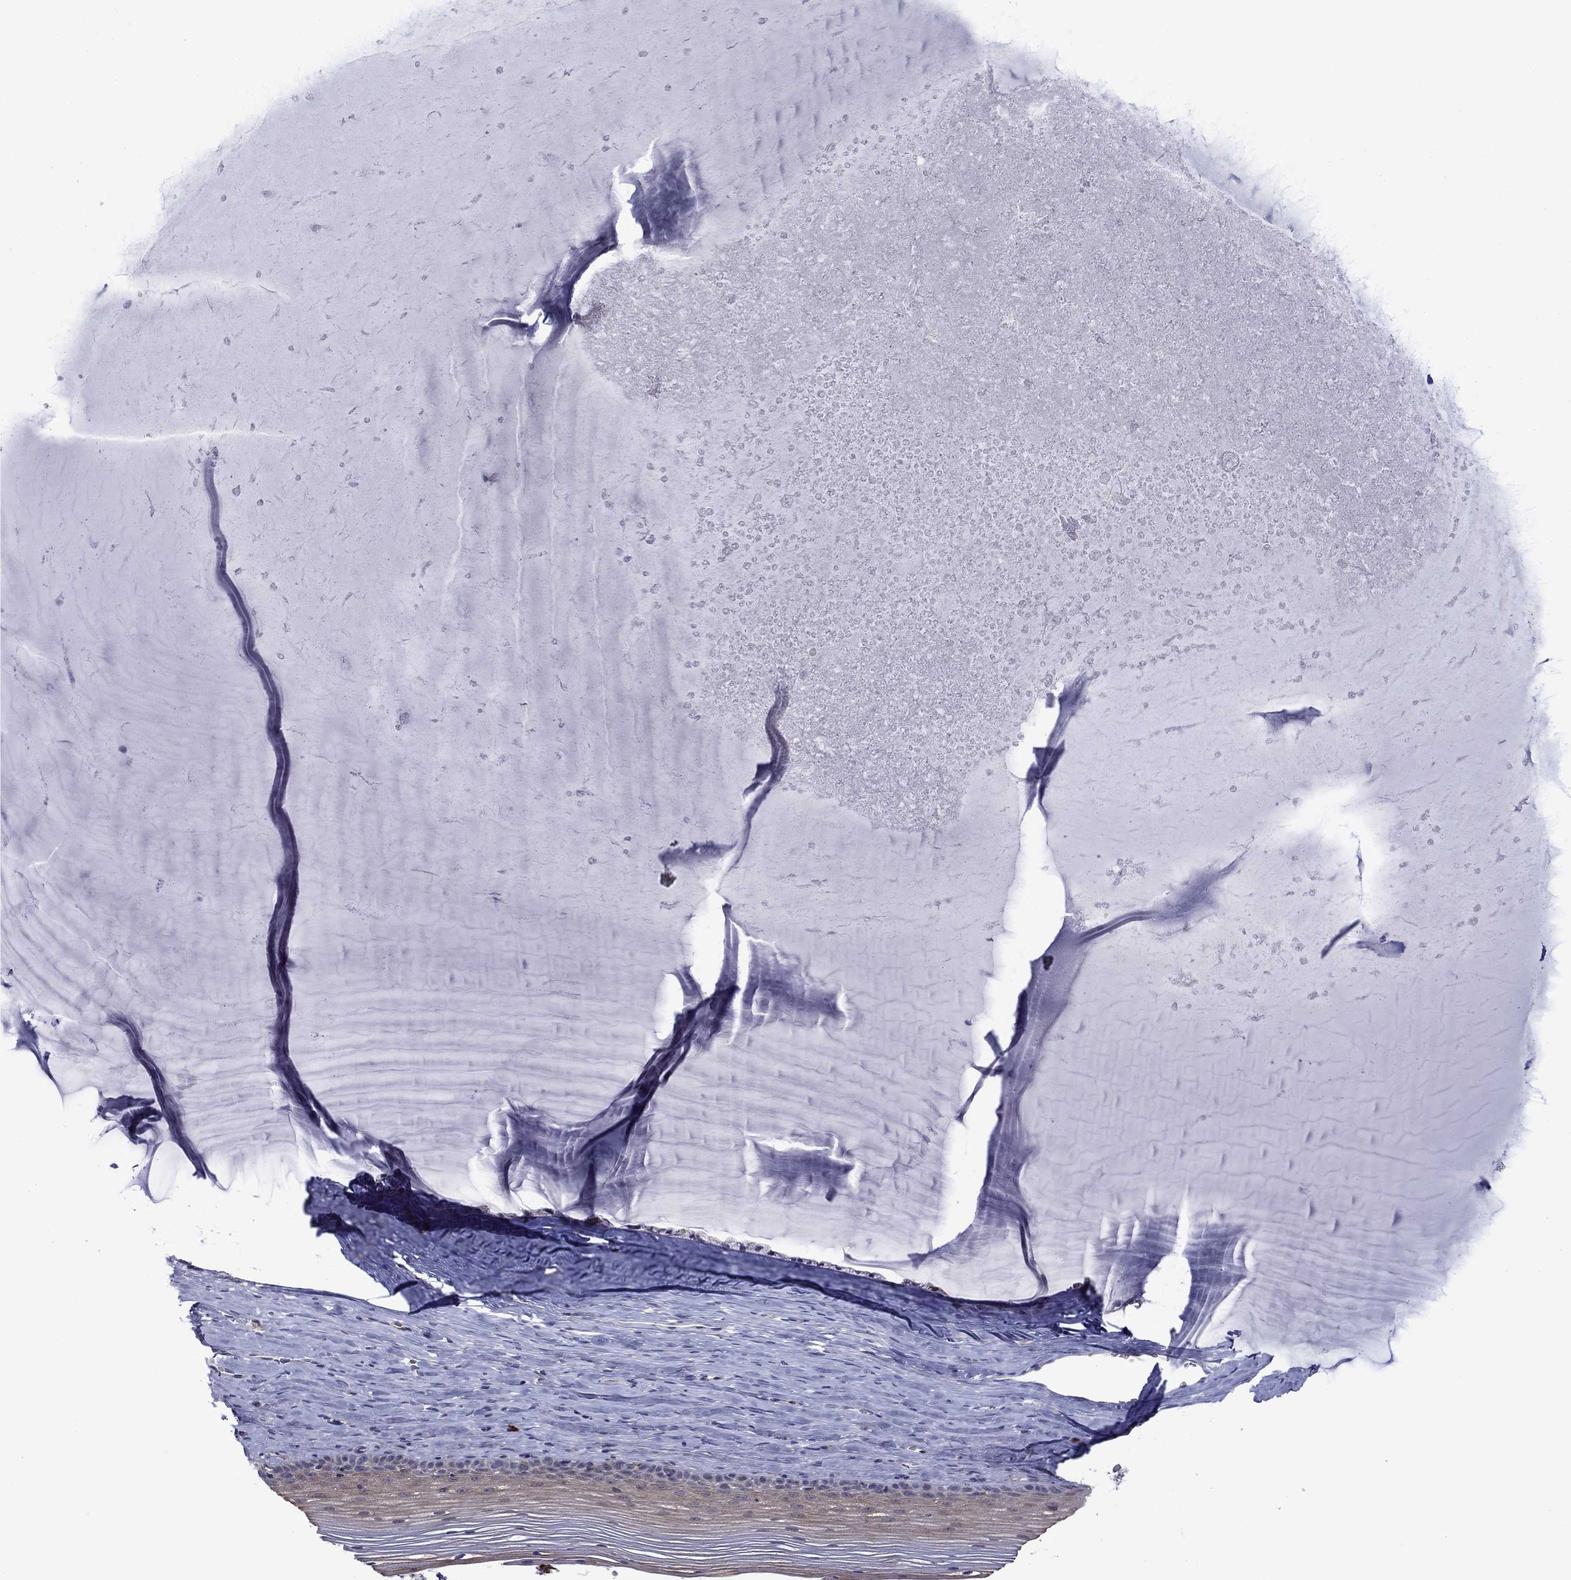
{"staining": {"intensity": "strong", "quantity": "<25%", "location": "cytoplasmic/membranous"}, "tissue": "cervix", "cell_type": "Squamous epithelial cells", "image_type": "normal", "snomed": [{"axis": "morphology", "description": "Normal tissue, NOS"}, {"axis": "topography", "description": "Cervix"}], "caption": "Immunohistochemical staining of unremarkable human cervix displays medium levels of strong cytoplasmic/membranous positivity in approximately <25% of squamous epithelial cells.", "gene": "DOP1B", "patient": {"sex": "female", "age": 40}}